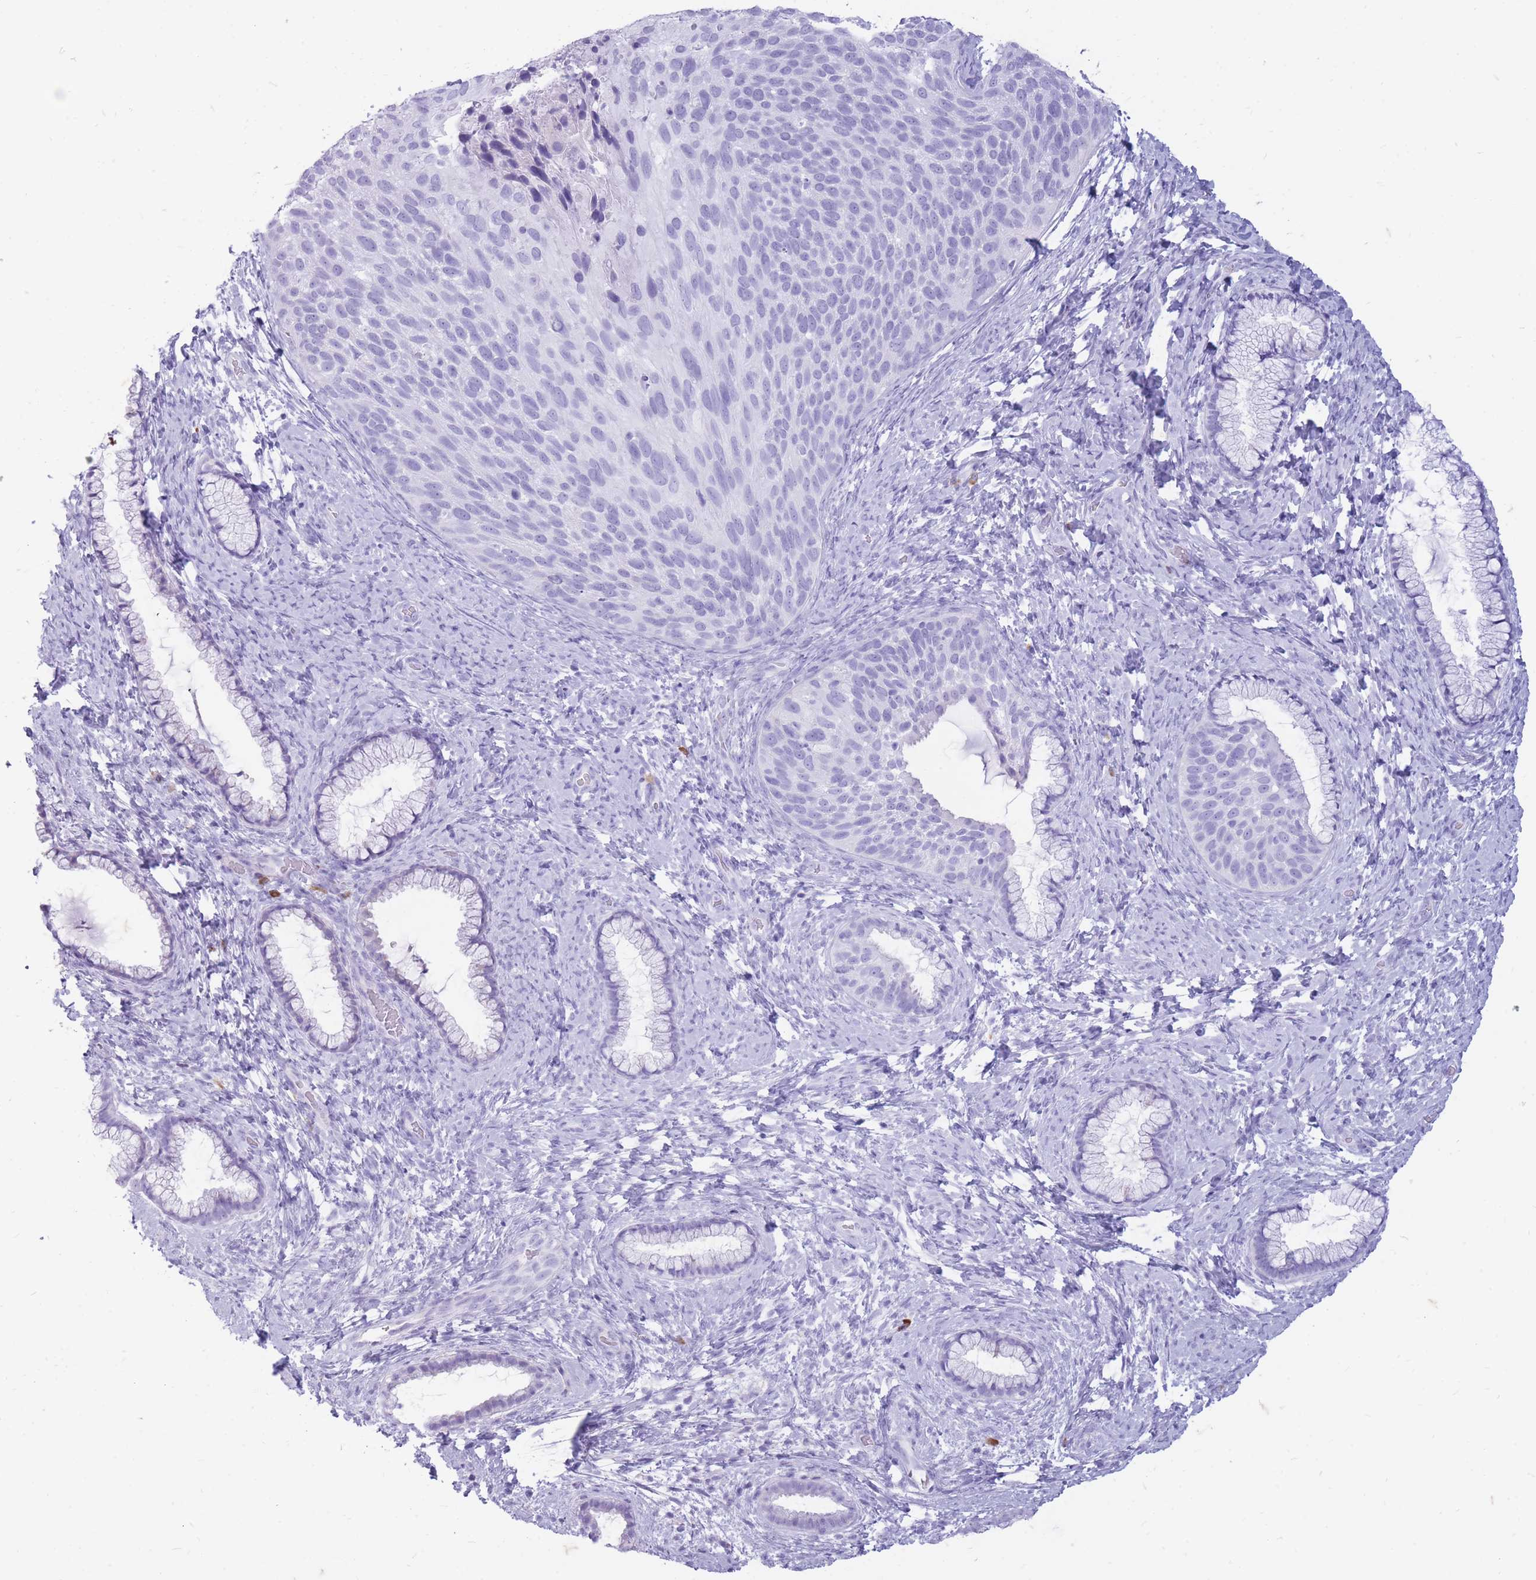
{"staining": {"intensity": "negative", "quantity": "none", "location": "none"}, "tissue": "cervical cancer", "cell_type": "Tumor cells", "image_type": "cancer", "snomed": [{"axis": "morphology", "description": "Squamous cell carcinoma, NOS"}, {"axis": "topography", "description": "Cervix"}], "caption": "Cervical cancer was stained to show a protein in brown. There is no significant staining in tumor cells.", "gene": "ZFP37", "patient": {"sex": "female", "age": 80}}